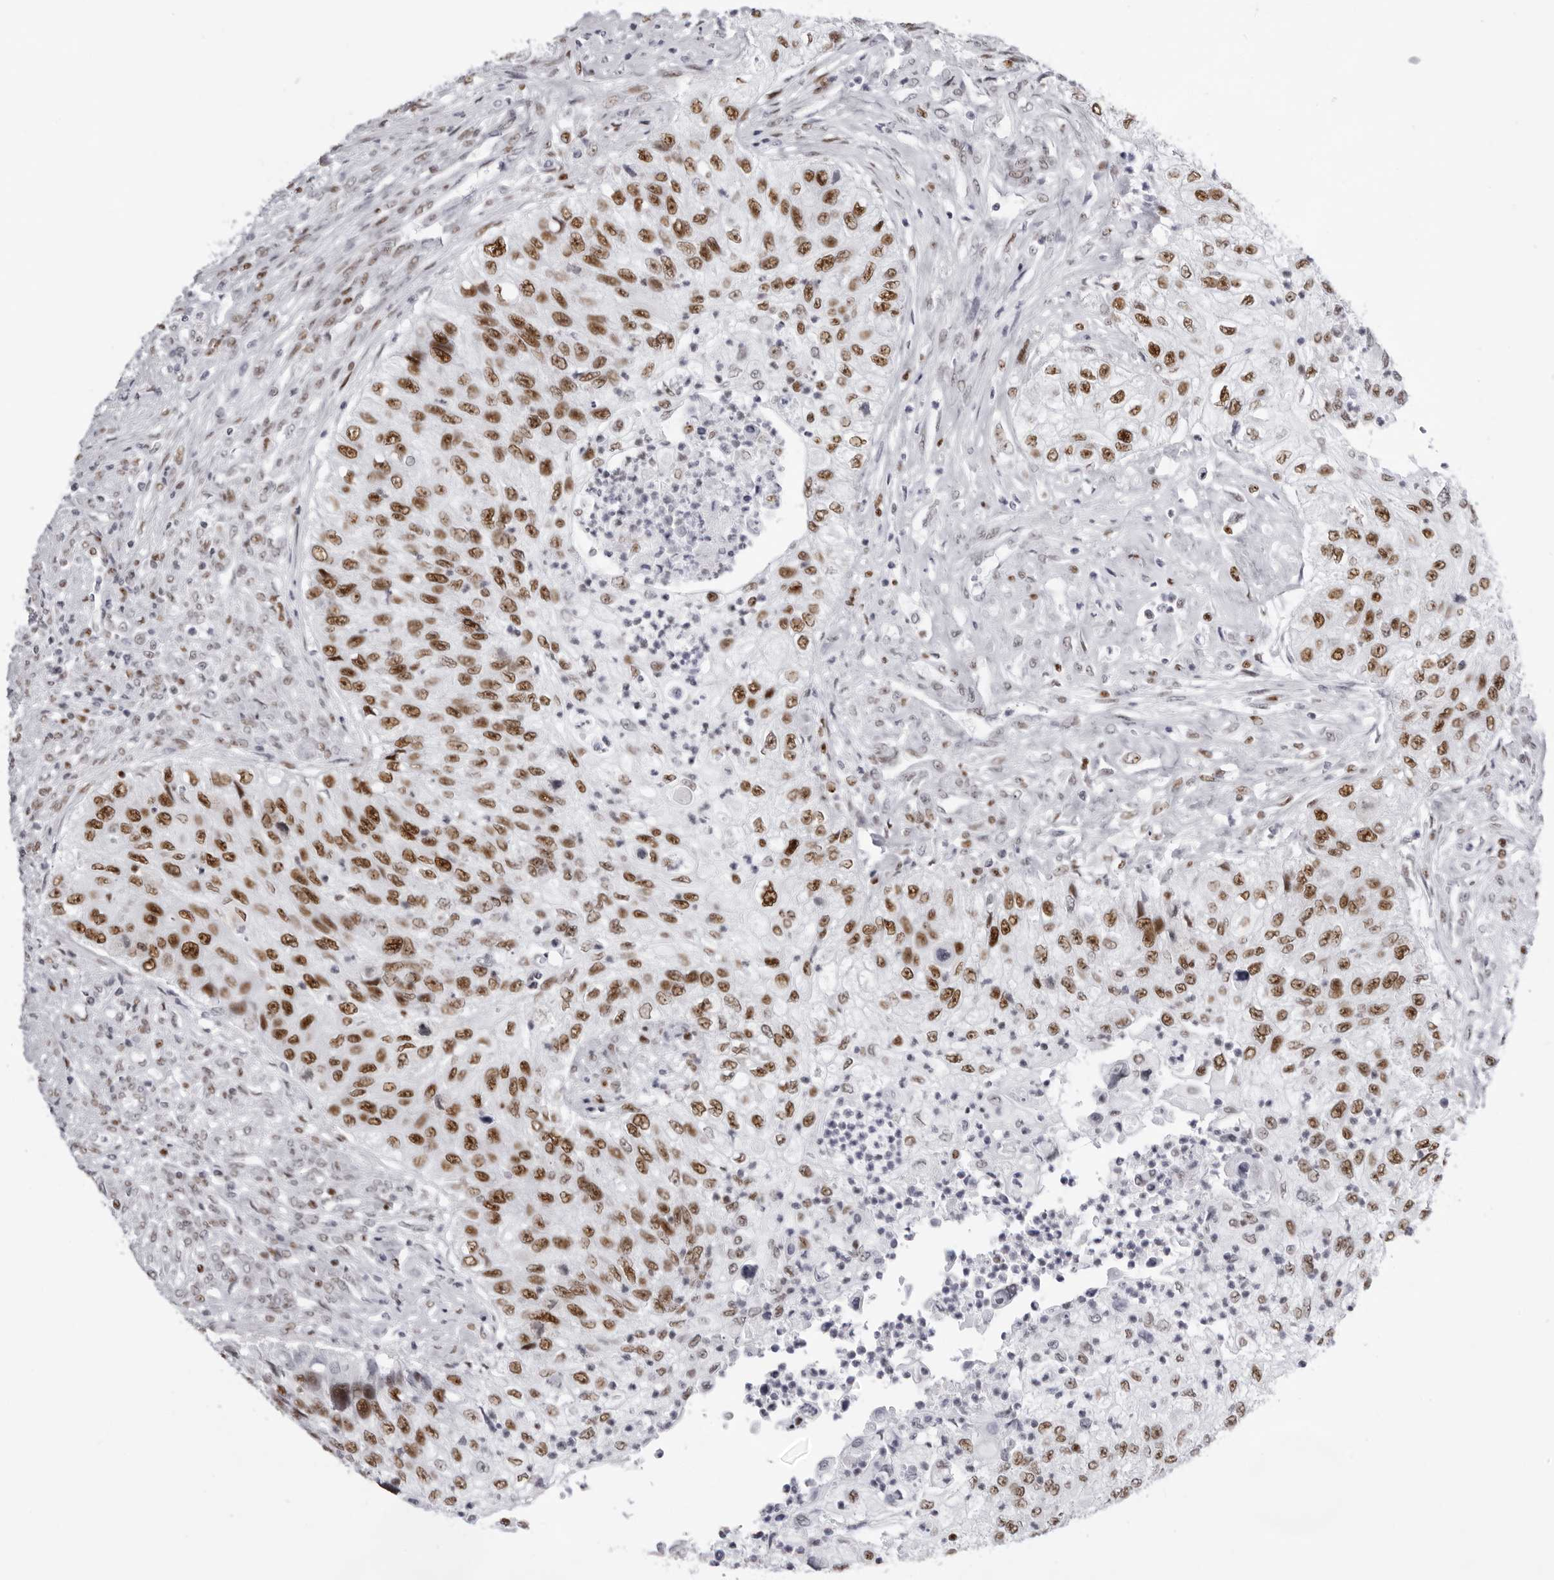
{"staining": {"intensity": "strong", "quantity": ">75%", "location": "nuclear"}, "tissue": "urothelial cancer", "cell_type": "Tumor cells", "image_type": "cancer", "snomed": [{"axis": "morphology", "description": "Urothelial carcinoma, High grade"}, {"axis": "topography", "description": "Urinary bladder"}], "caption": "Immunohistochemistry (IHC) photomicrograph of neoplastic tissue: human high-grade urothelial carcinoma stained using immunohistochemistry exhibits high levels of strong protein expression localized specifically in the nuclear of tumor cells, appearing as a nuclear brown color.", "gene": "IRF2BP2", "patient": {"sex": "female", "age": 60}}